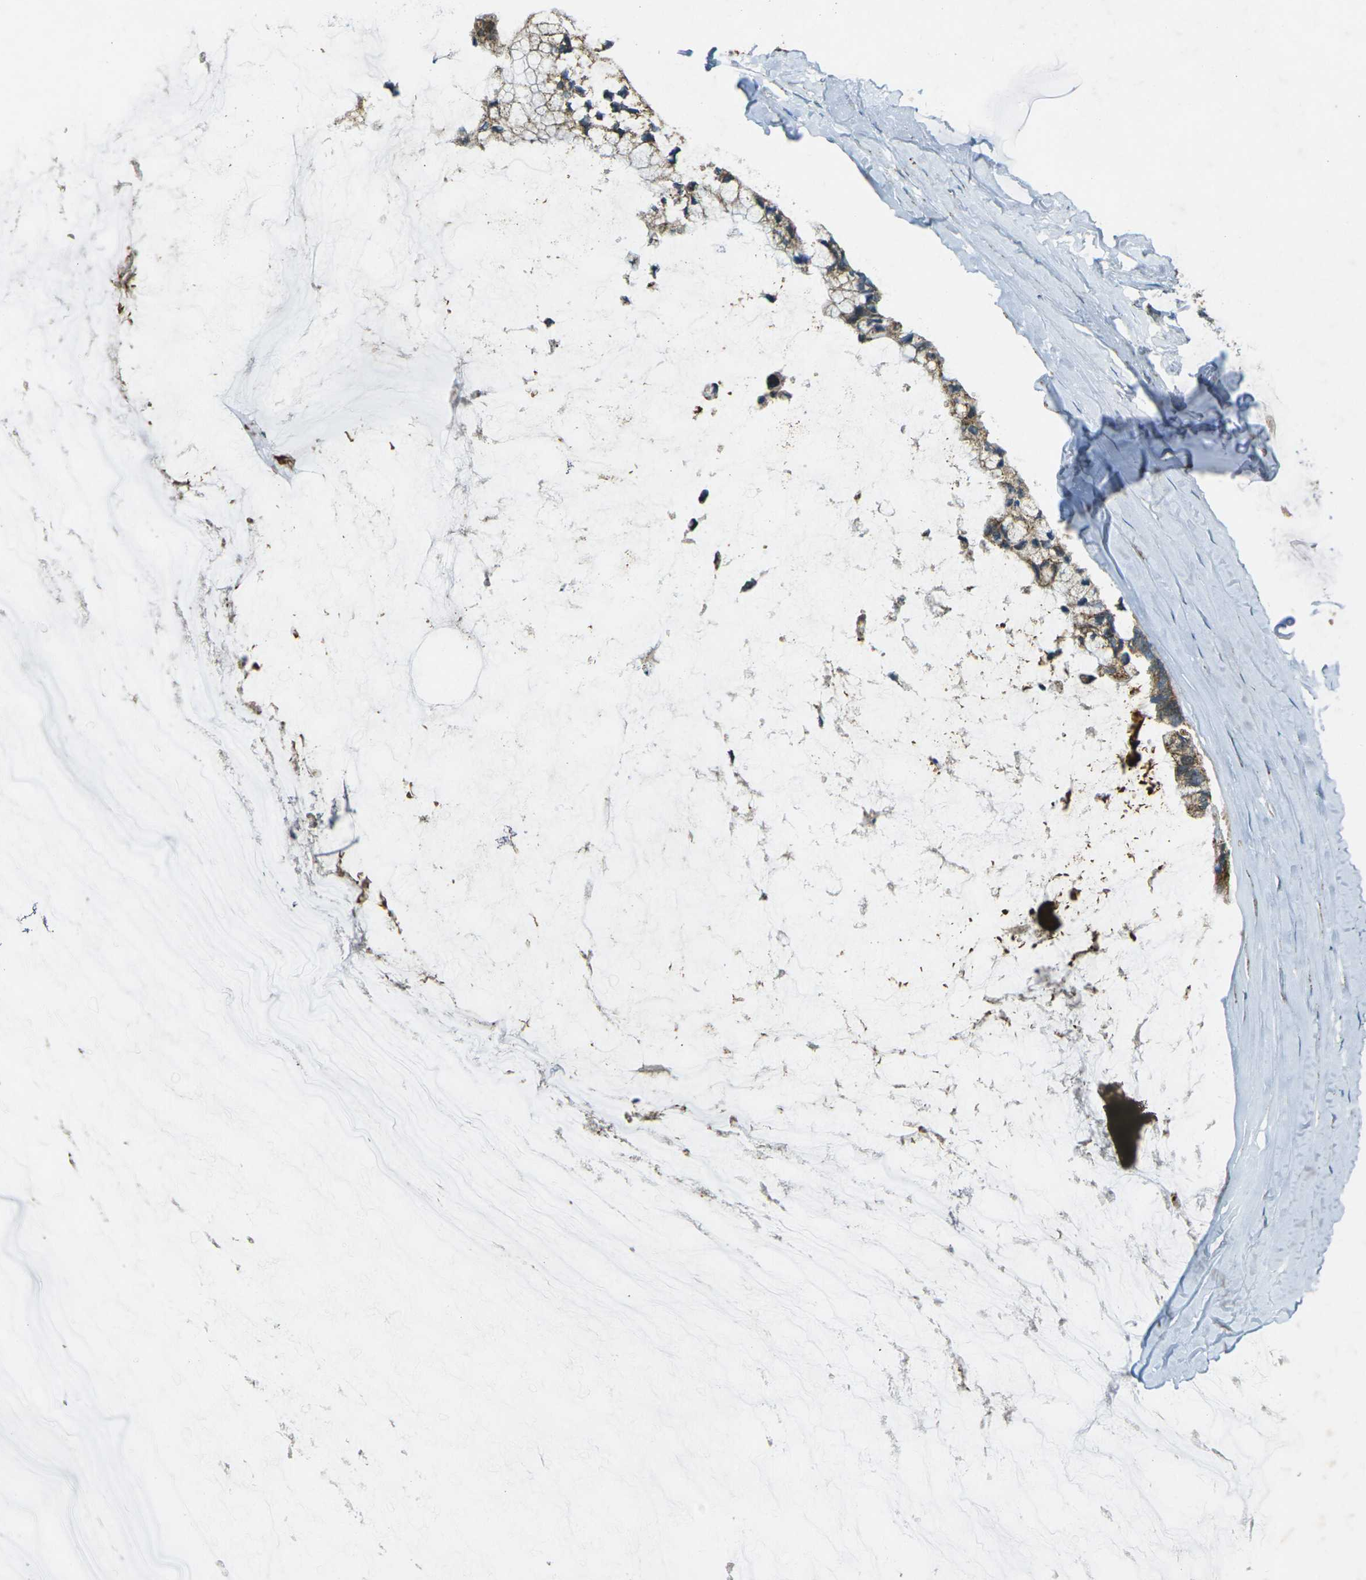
{"staining": {"intensity": "moderate", "quantity": ">75%", "location": "cytoplasmic/membranous"}, "tissue": "ovarian cancer", "cell_type": "Tumor cells", "image_type": "cancer", "snomed": [{"axis": "morphology", "description": "Cystadenocarcinoma, mucinous, NOS"}, {"axis": "topography", "description": "Ovary"}], "caption": "Immunohistochemical staining of human ovarian mucinous cystadenocarcinoma displays medium levels of moderate cytoplasmic/membranous protein staining in about >75% of tumor cells.", "gene": "IGF1R", "patient": {"sex": "female", "age": 39}}